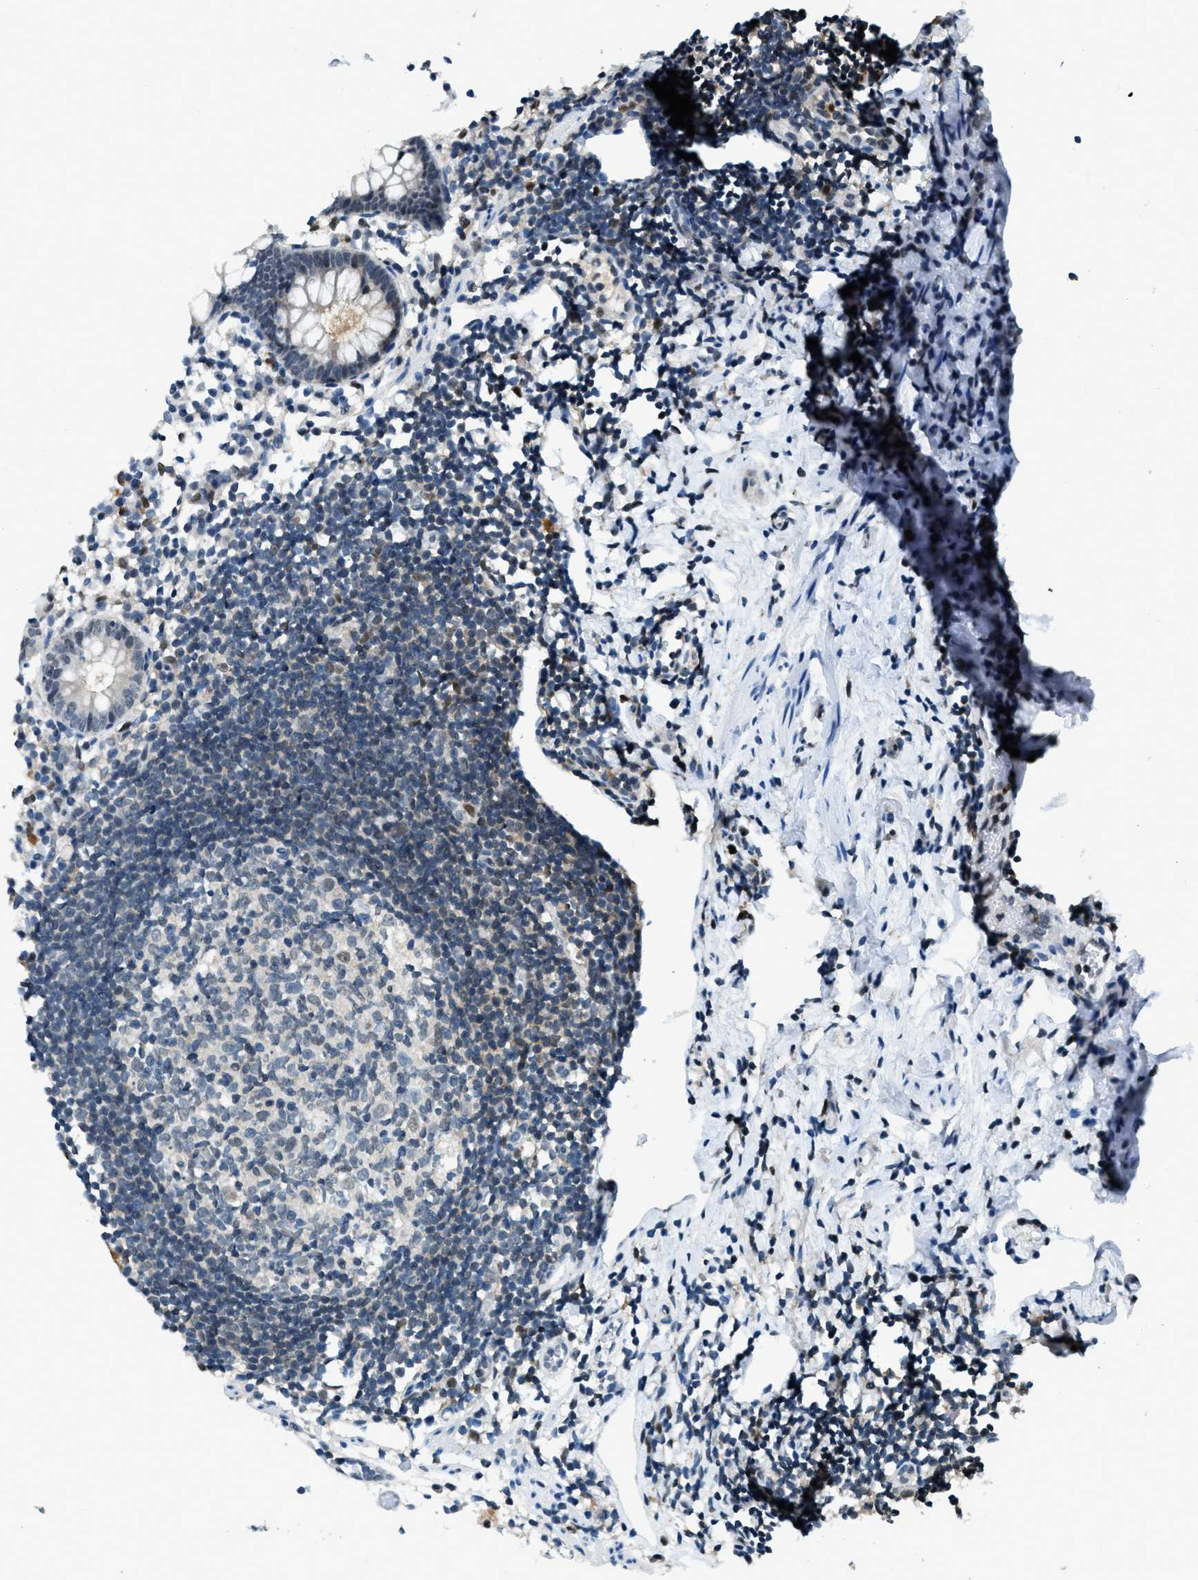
{"staining": {"intensity": "weak", "quantity": "<25%", "location": "nuclear"}, "tissue": "appendix", "cell_type": "Glandular cells", "image_type": "normal", "snomed": [{"axis": "morphology", "description": "Normal tissue, NOS"}, {"axis": "topography", "description": "Appendix"}], "caption": "Glandular cells are negative for brown protein staining in normal appendix. The staining is performed using DAB brown chromogen with nuclei counter-stained in using hematoxylin.", "gene": "OGFR", "patient": {"sex": "female", "age": 20}}